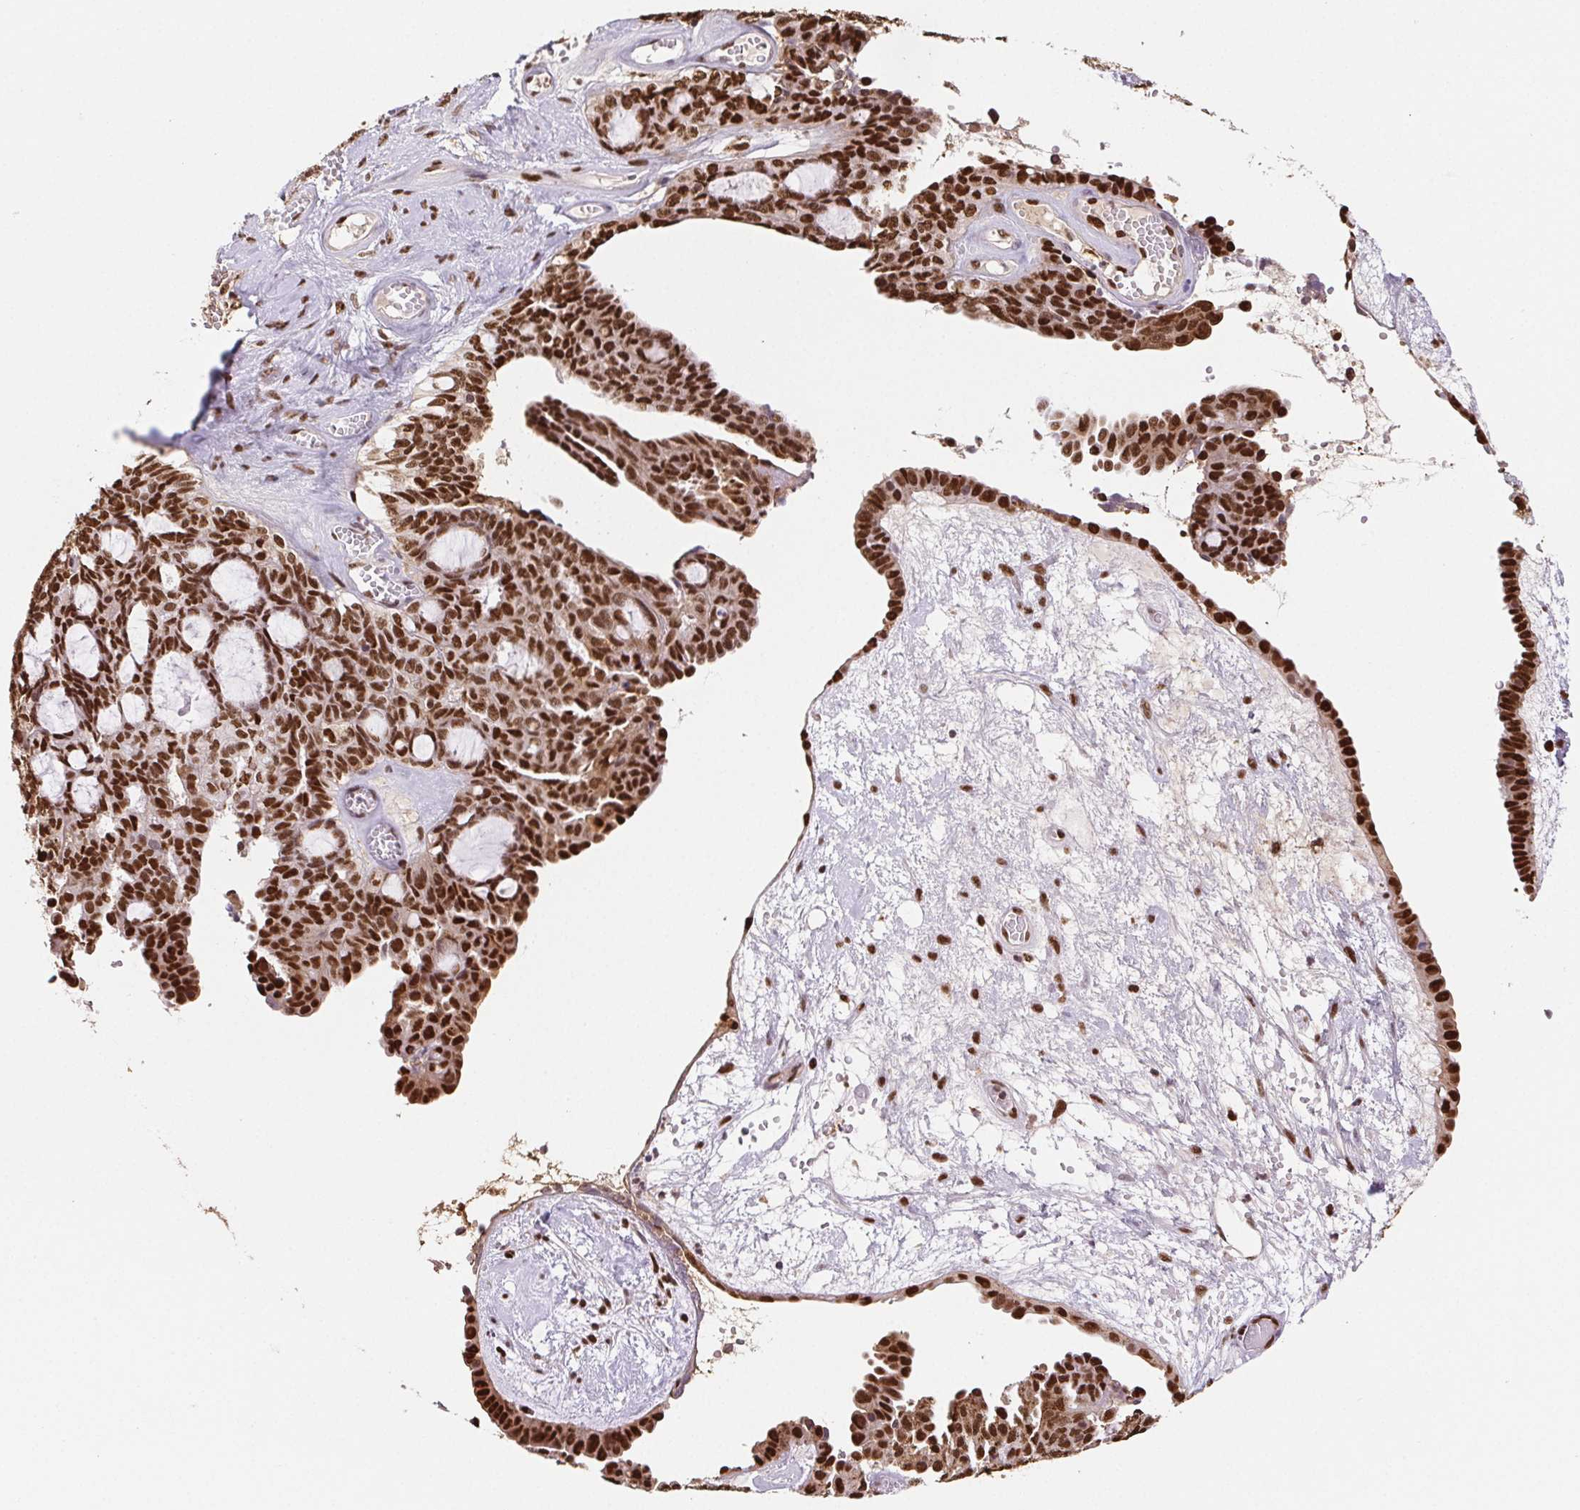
{"staining": {"intensity": "strong", "quantity": ">75%", "location": "nuclear"}, "tissue": "ovarian cancer", "cell_type": "Tumor cells", "image_type": "cancer", "snomed": [{"axis": "morphology", "description": "Cystadenocarcinoma, serous, NOS"}, {"axis": "topography", "description": "Ovary"}], "caption": "Human ovarian cancer stained with a protein marker reveals strong staining in tumor cells.", "gene": "SET", "patient": {"sex": "female", "age": 71}}